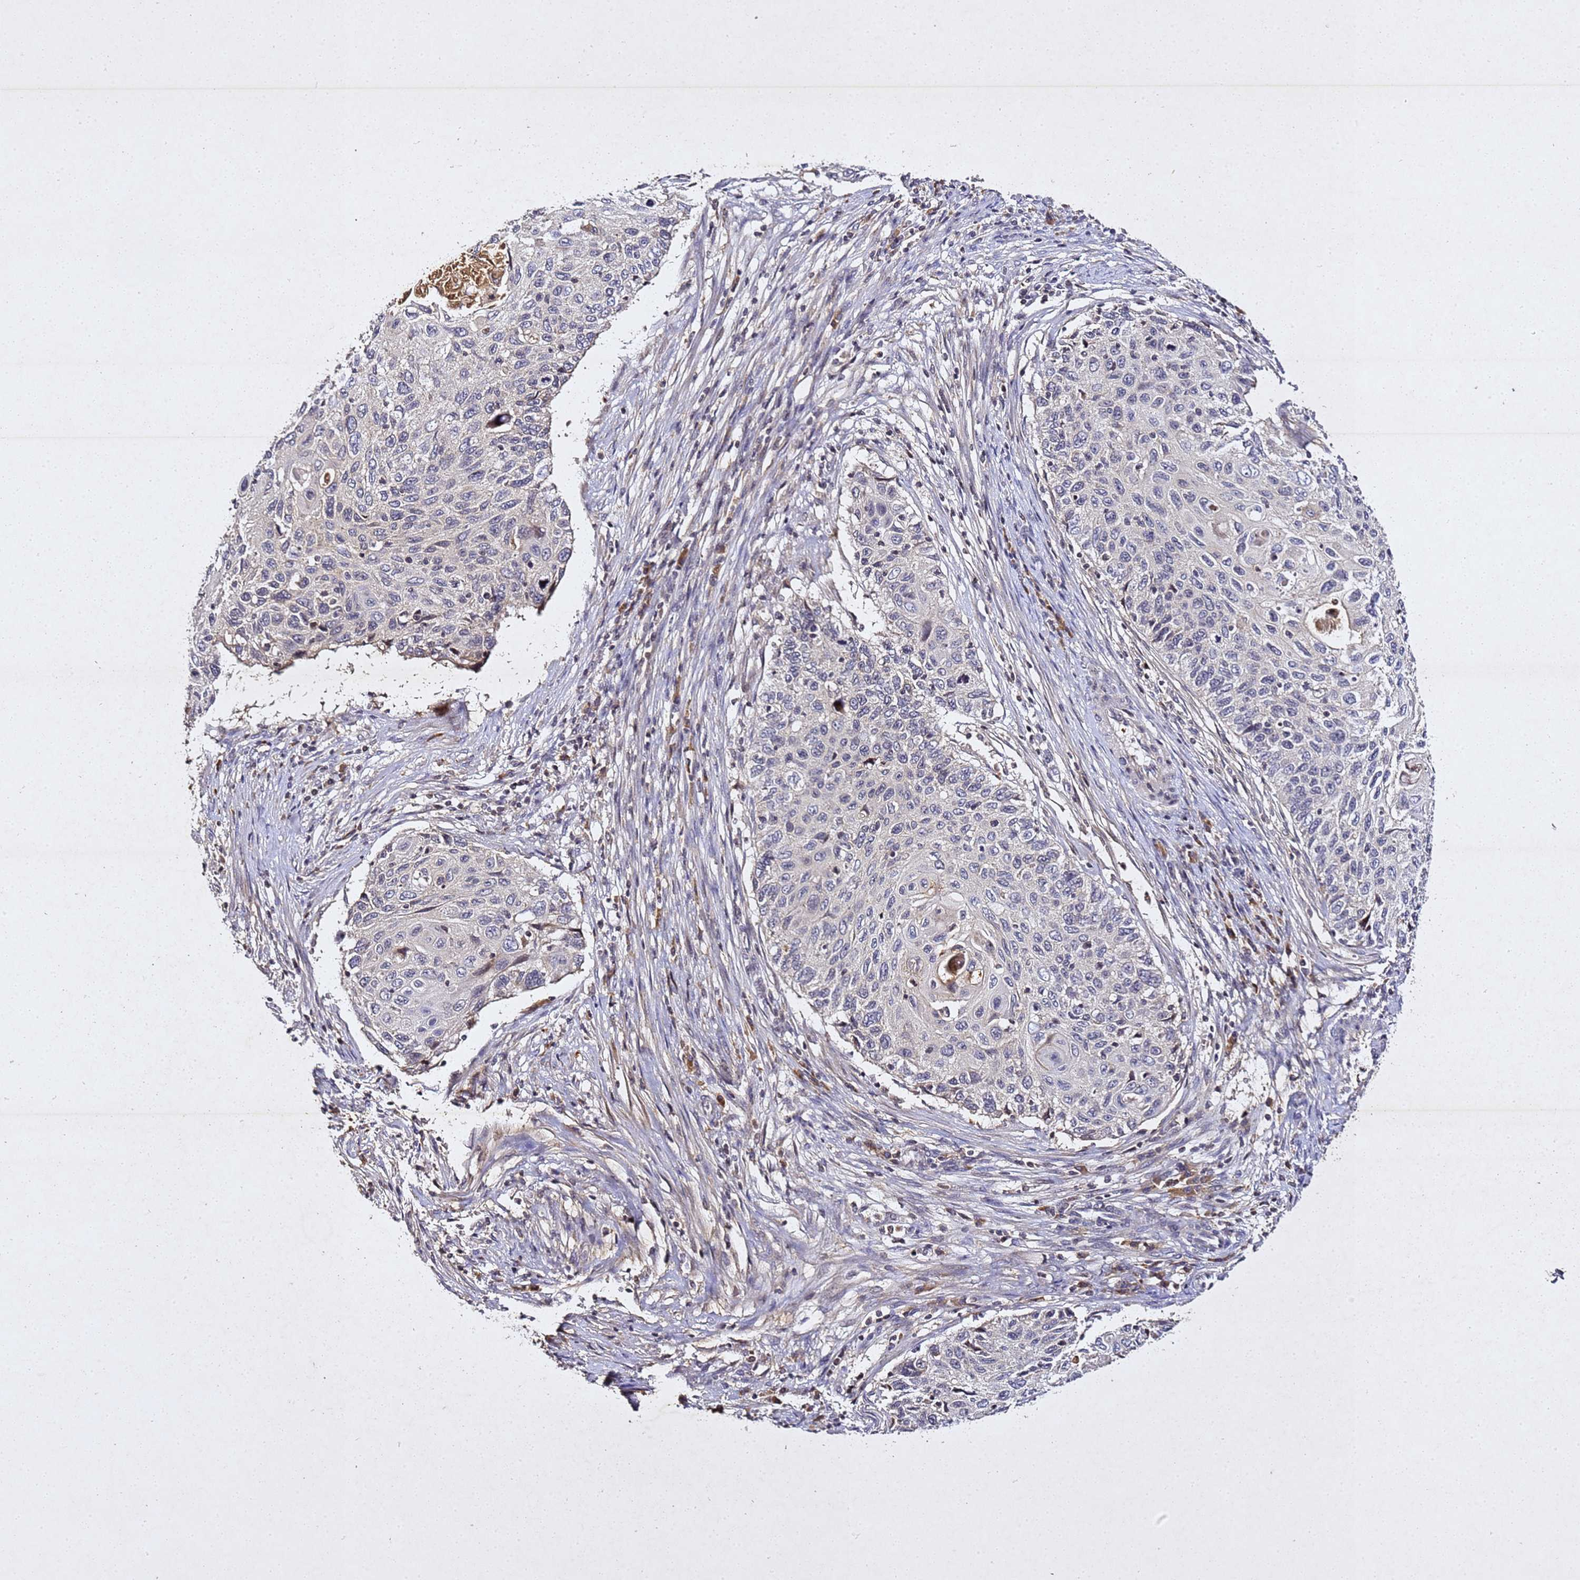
{"staining": {"intensity": "negative", "quantity": "none", "location": "none"}, "tissue": "cervical cancer", "cell_type": "Tumor cells", "image_type": "cancer", "snomed": [{"axis": "morphology", "description": "Squamous cell carcinoma, NOS"}, {"axis": "topography", "description": "Cervix"}], "caption": "A micrograph of cervical cancer stained for a protein reveals no brown staining in tumor cells. Brightfield microscopy of immunohistochemistry stained with DAB (3,3'-diaminobenzidine) (brown) and hematoxylin (blue), captured at high magnification.", "gene": "SV2B", "patient": {"sex": "female", "age": 70}}